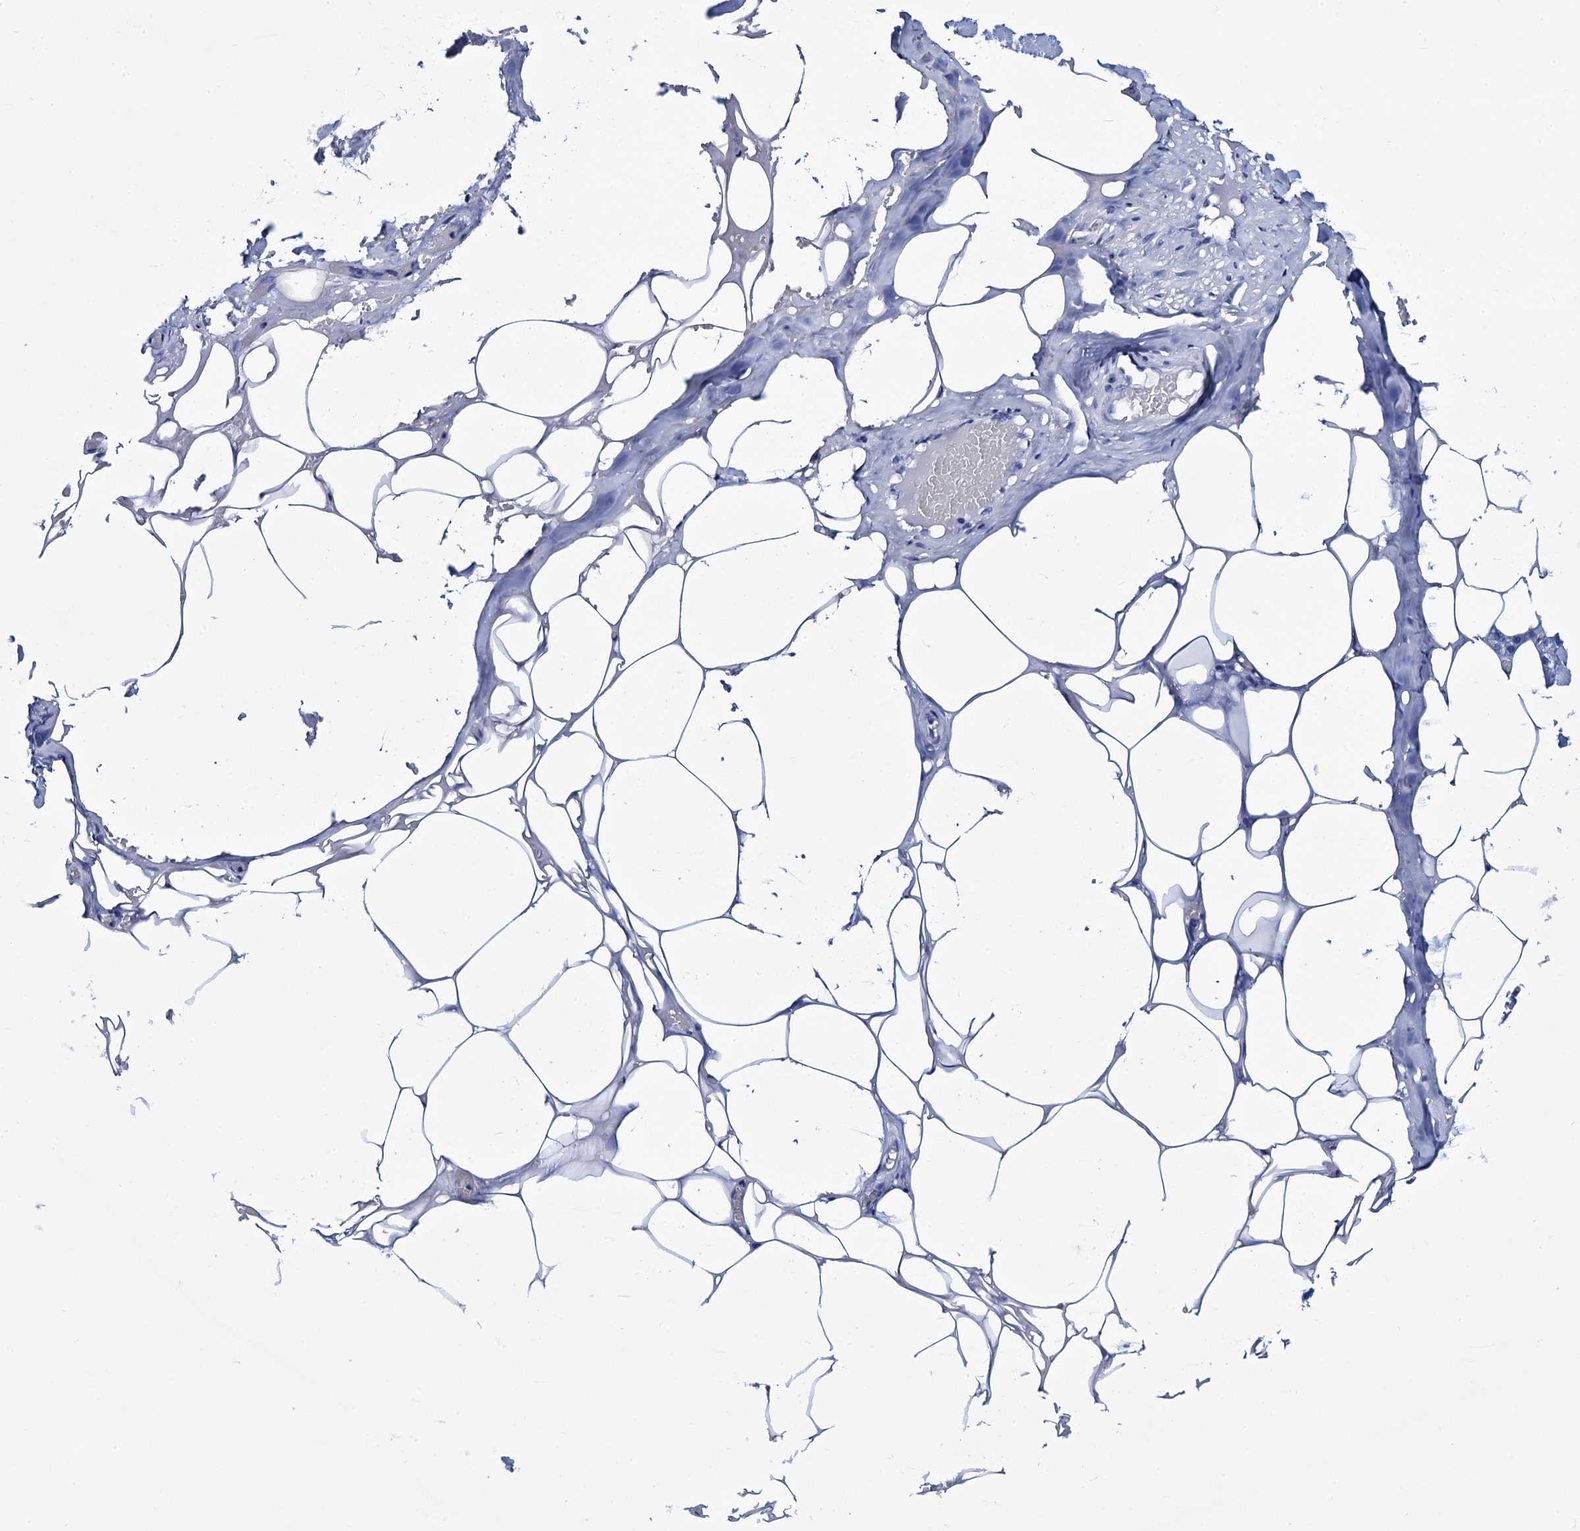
{"staining": {"intensity": "negative", "quantity": "none", "location": "none"}, "tissue": "salivary gland", "cell_type": "Glandular cells", "image_type": "normal", "snomed": [{"axis": "morphology", "description": "Normal tissue, NOS"}, {"axis": "topography", "description": "Salivary gland"}], "caption": "Glandular cells are negative for protein expression in benign human salivary gland. (DAB (3,3'-diaminobenzidine) immunohistochemistry with hematoxylin counter stain).", "gene": "C16orf87", "patient": {"sex": "male", "age": 62}}